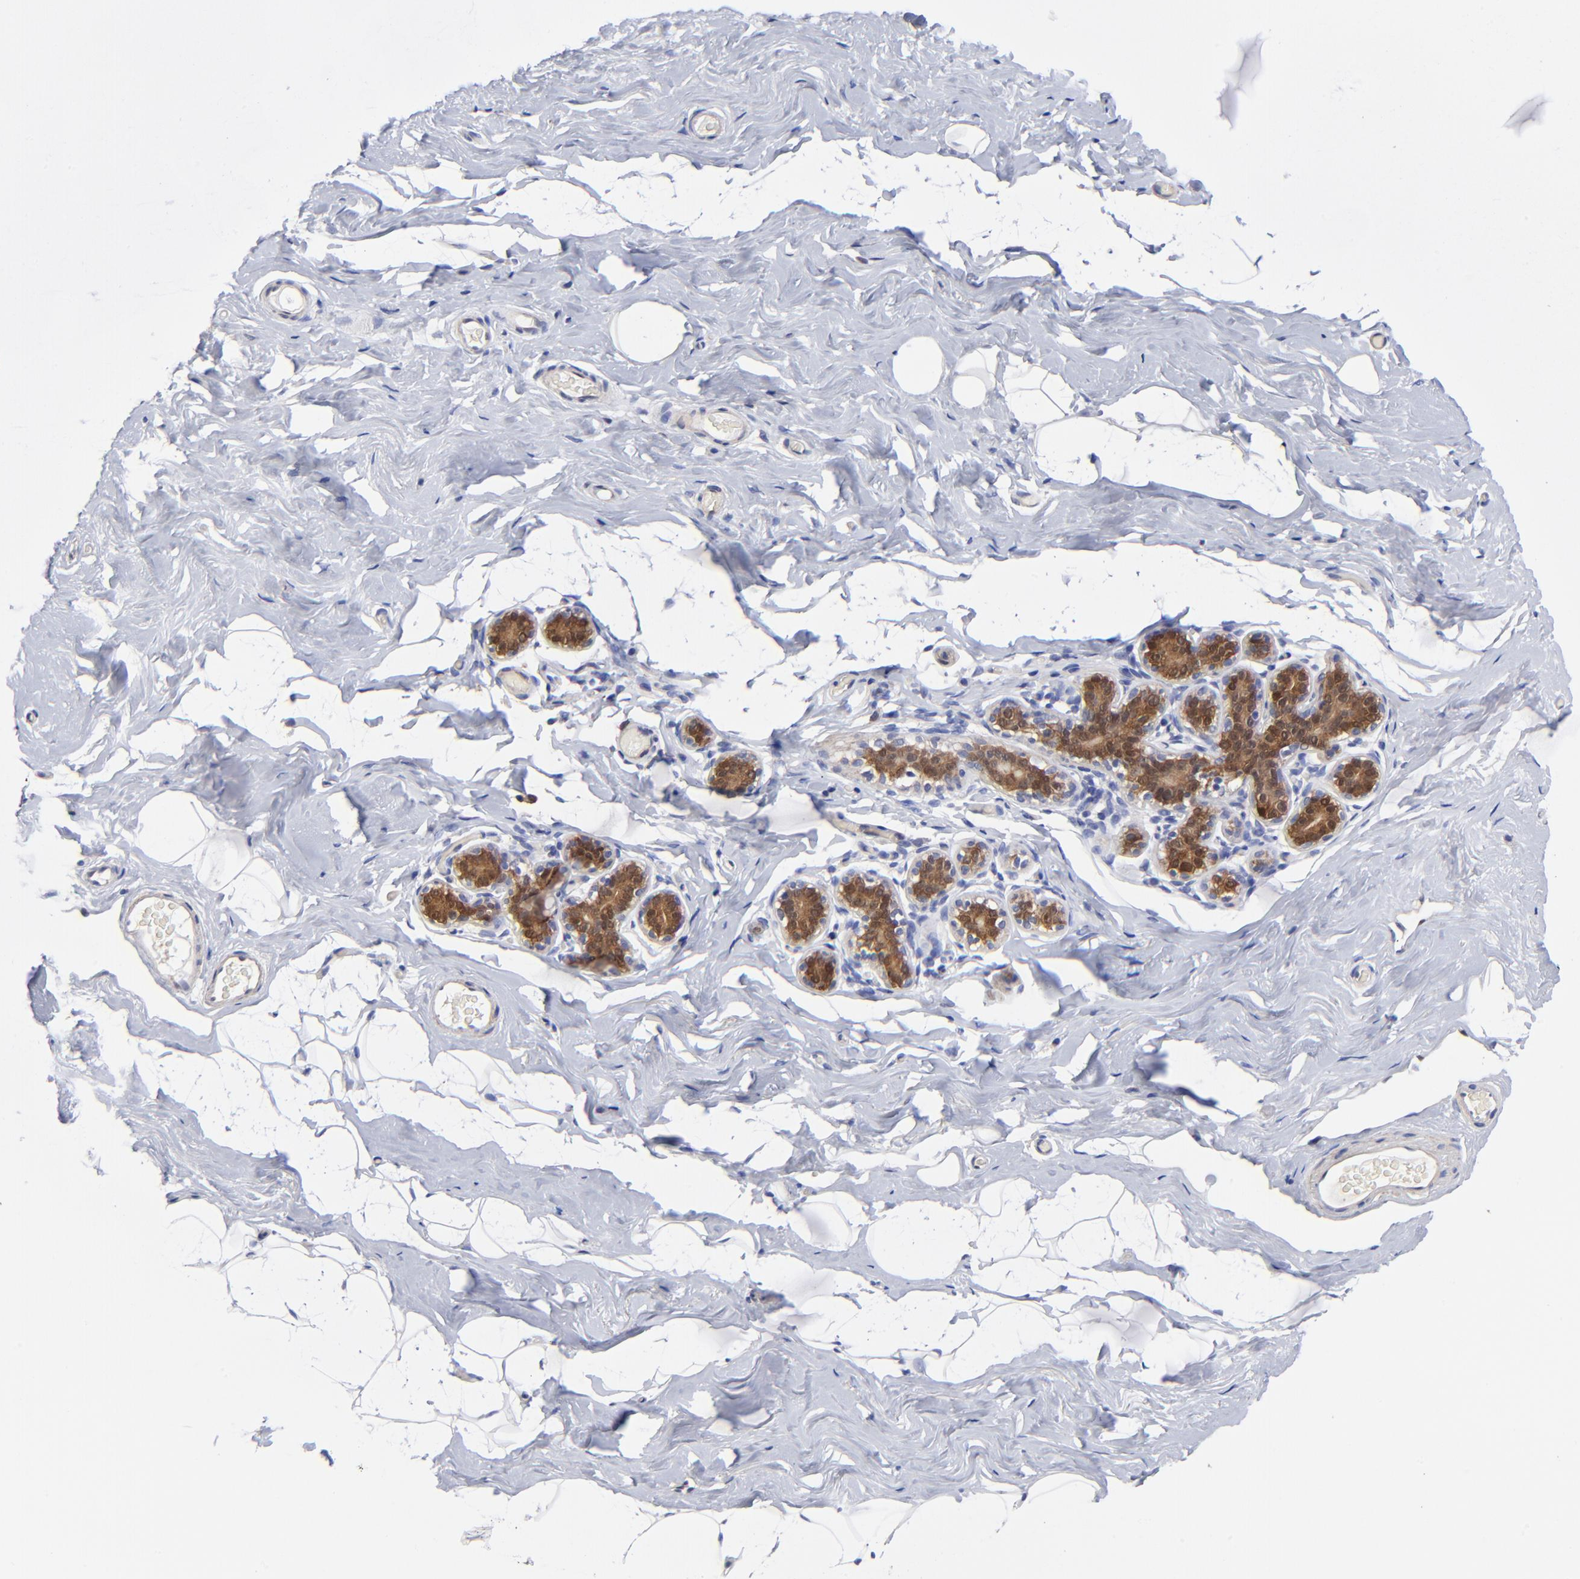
{"staining": {"intensity": "negative", "quantity": "none", "location": "none"}, "tissue": "breast", "cell_type": "Adipocytes", "image_type": "normal", "snomed": [{"axis": "morphology", "description": "Normal tissue, NOS"}, {"axis": "topography", "description": "Breast"}, {"axis": "topography", "description": "Soft tissue"}], "caption": "Immunohistochemical staining of normal breast exhibits no significant positivity in adipocytes. (DAB (3,3'-diaminobenzidine) immunohistochemistry with hematoxylin counter stain).", "gene": "DCTPP1", "patient": {"sex": "female", "age": 75}}